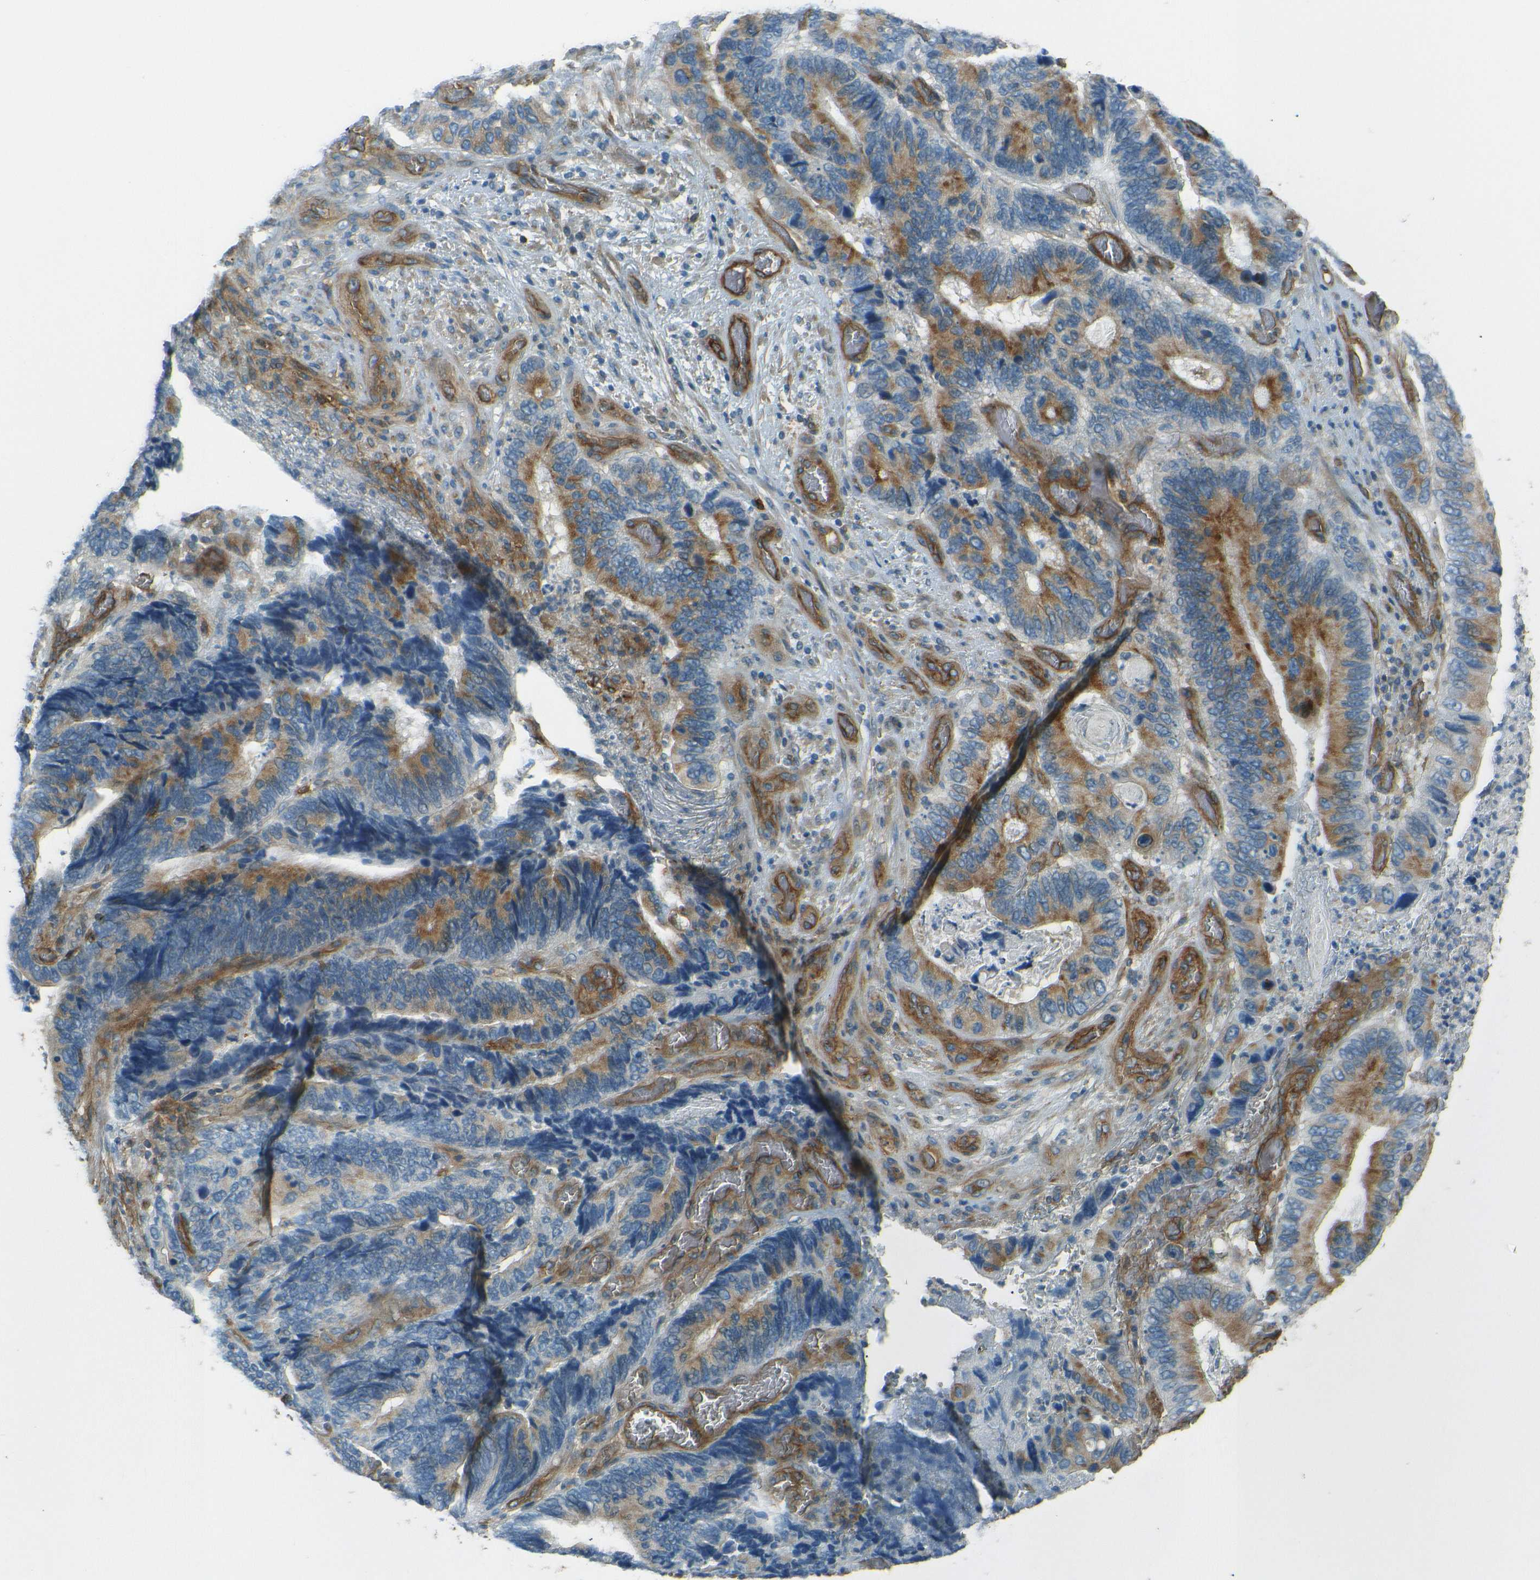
{"staining": {"intensity": "moderate", "quantity": "25%-75%", "location": "cytoplasmic/membranous"}, "tissue": "colorectal cancer", "cell_type": "Tumor cells", "image_type": "cancer", "snomed": [{"axis": "morphology", "description": "Adenocarcinoma, NOS"}, {"axis": "topography", "description": "Colon"}], "caption": "A high-resolution histopathology image shows IHC staining of colorectal cancer, which demonstrates moderate cytoplasmic/membranous positivity in approximately 25%-75% of tumor cells.", "gene": "ENTPD1", "patient": {"sex": "male", "age": 72}}